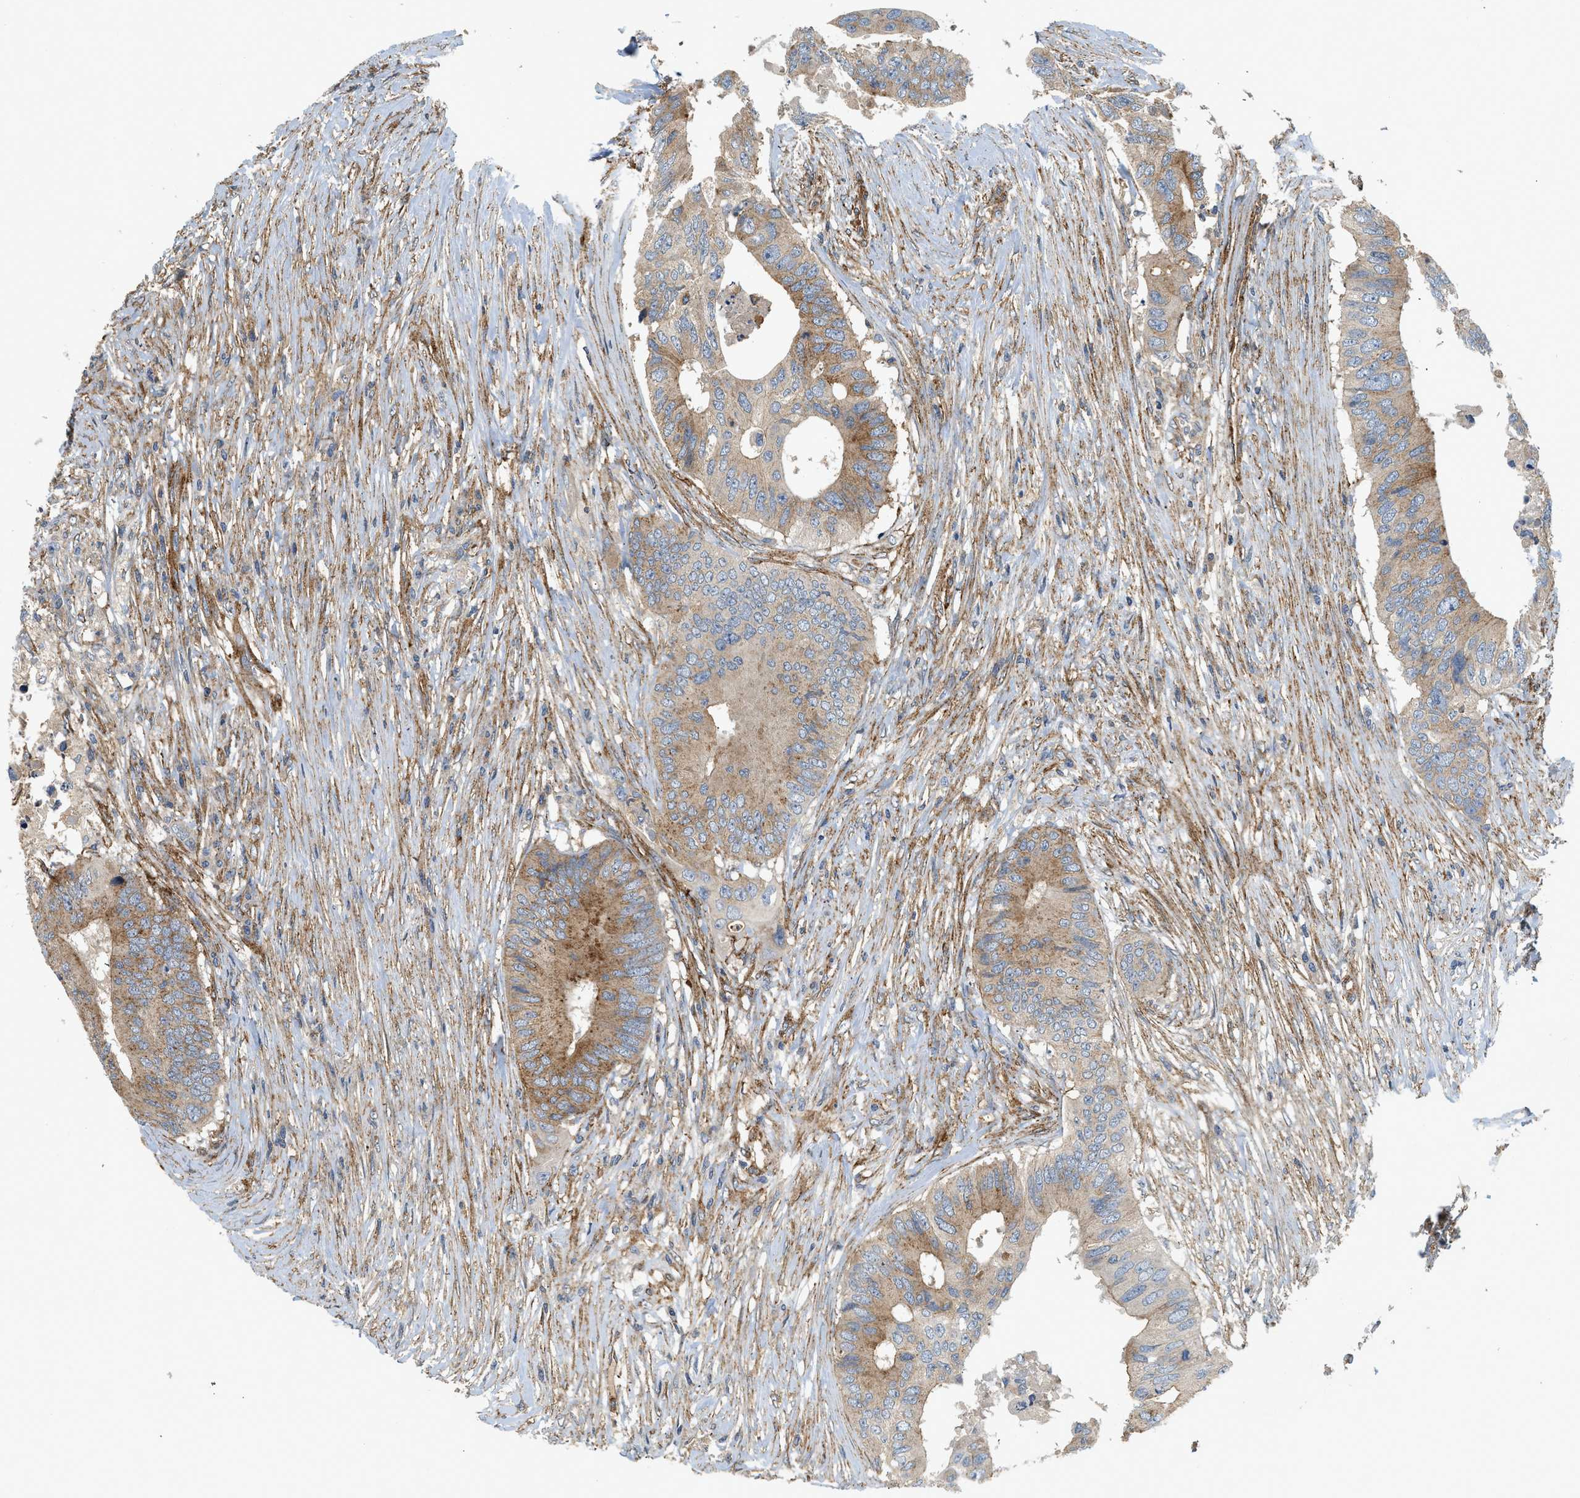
{"staining": {"intensity": "moderate", "quantity": "25%-75%", "location": "cytoplasmic/membranous"}, "tissue": "colorectal cancer", "cell_type": "Tumor cells", "image_type": "cancer", "snomed": [{"axis": "morphology", "description": "Adenocarcinoma, NOS"}, {"axis": "topography", "description": "Colon"}], "caption": "An immunohistochemistry micrograph of tumor tissue is shown. Protein staining in brown highlights moderate cytoplasmic/membranous positivity in colorectal adenocarcinoma within tumor cells.", "gene": "HIP1", "patient": {"sex": "male", "age": 71}}